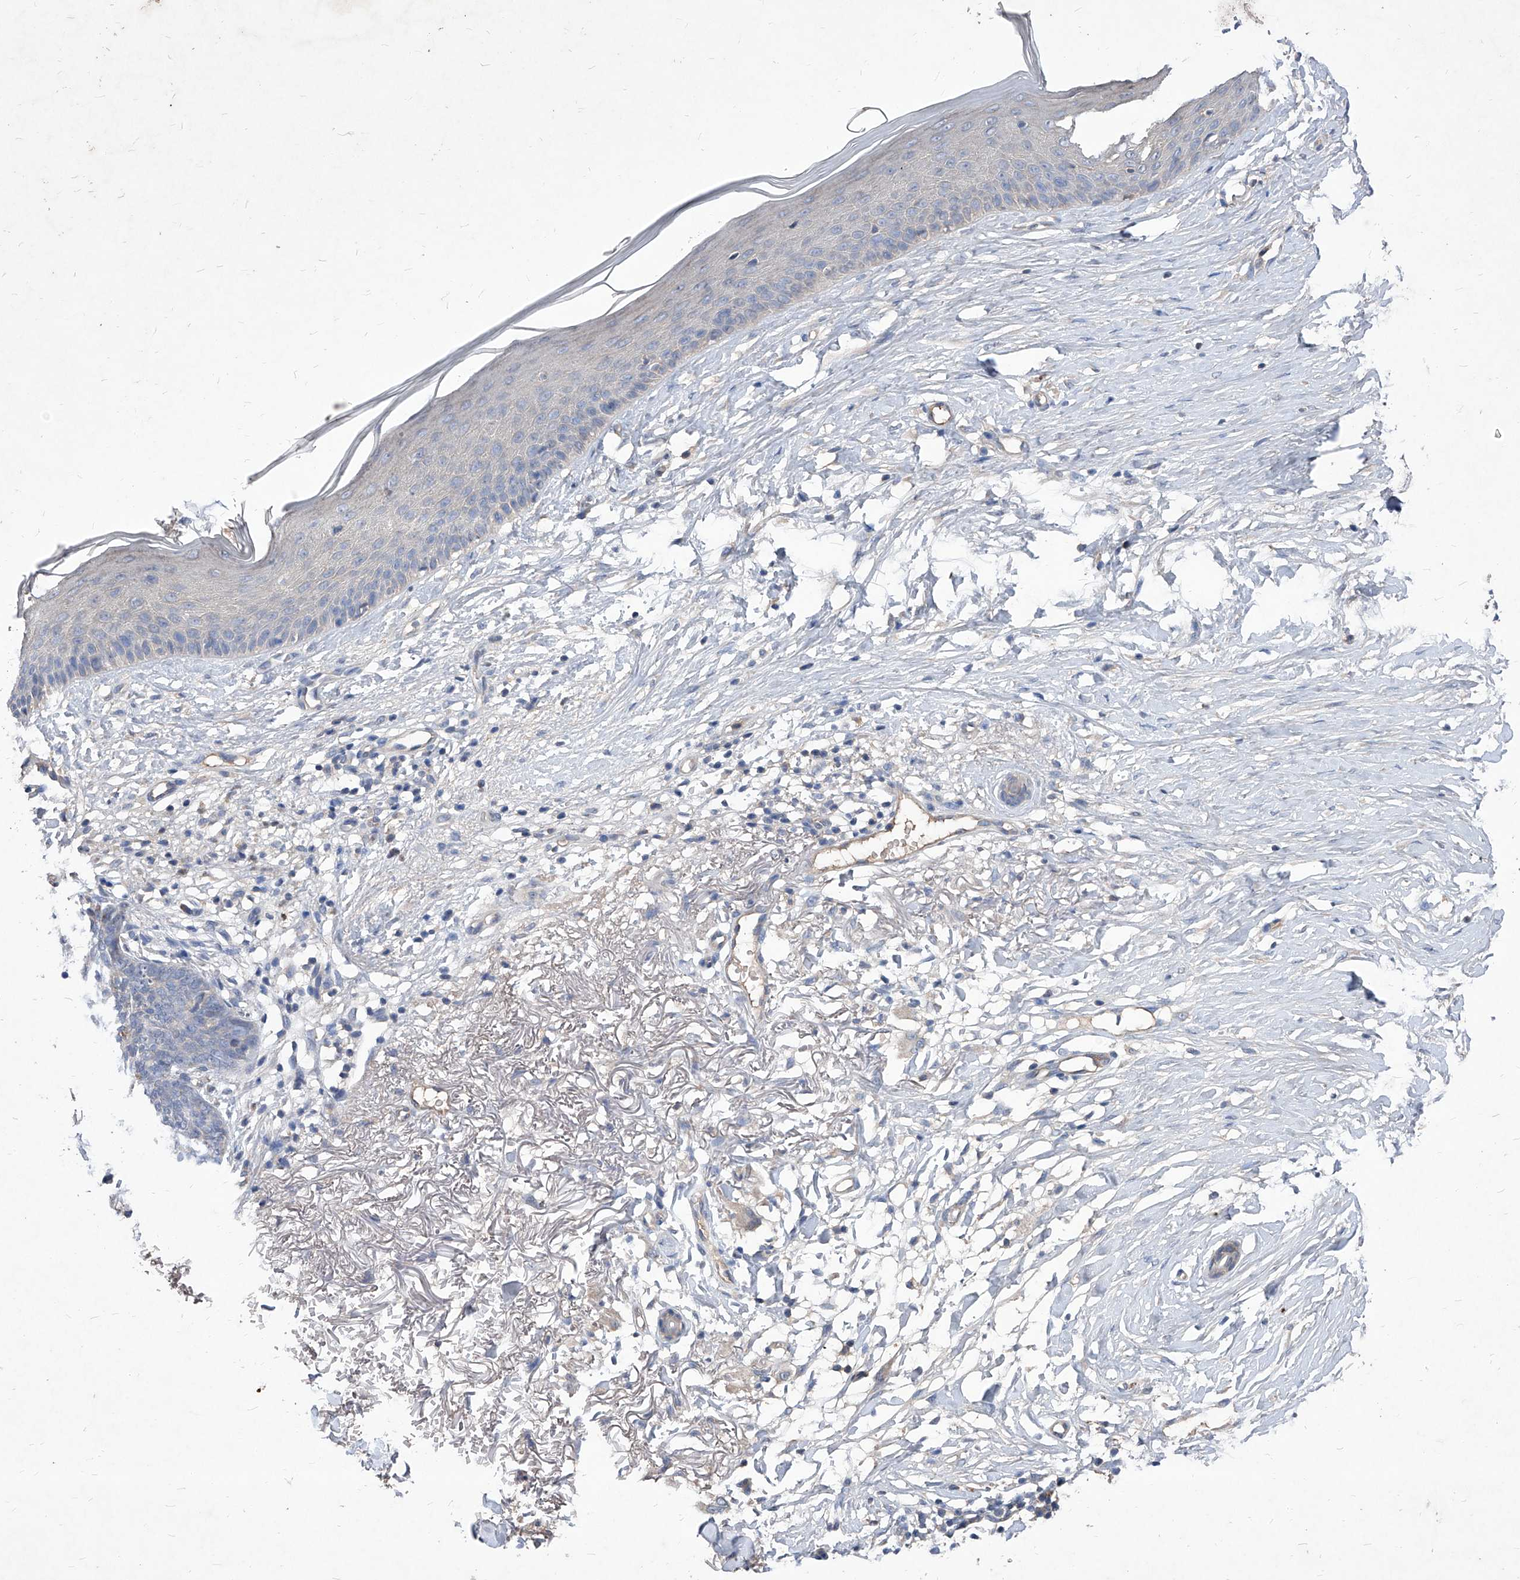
{"staining": {"intensity": "negative", "quantity": "none", "location": "none"}, "tissue": "skin cancer", "cell_type": "Tumor cells", "image_type": "cancer", "snomed": [{"axis": "morphology", "description": "Basal cell carcinoma"}, {"axis": "topography", "description": "Skin"}], "caption": "The immunohistochemistry (IHC) photomicrograph has no significant expression in tumor cells of skin cancer (basal cell carcinoma) tissue. (Stains: DAB immunohistochemistry (IHC) with hematoxylin counter stain, Microscopy: brightfield microscopy at high magnification).", "gene": "SYNGR1", "patient": {"sex": "female", "age": 70}}